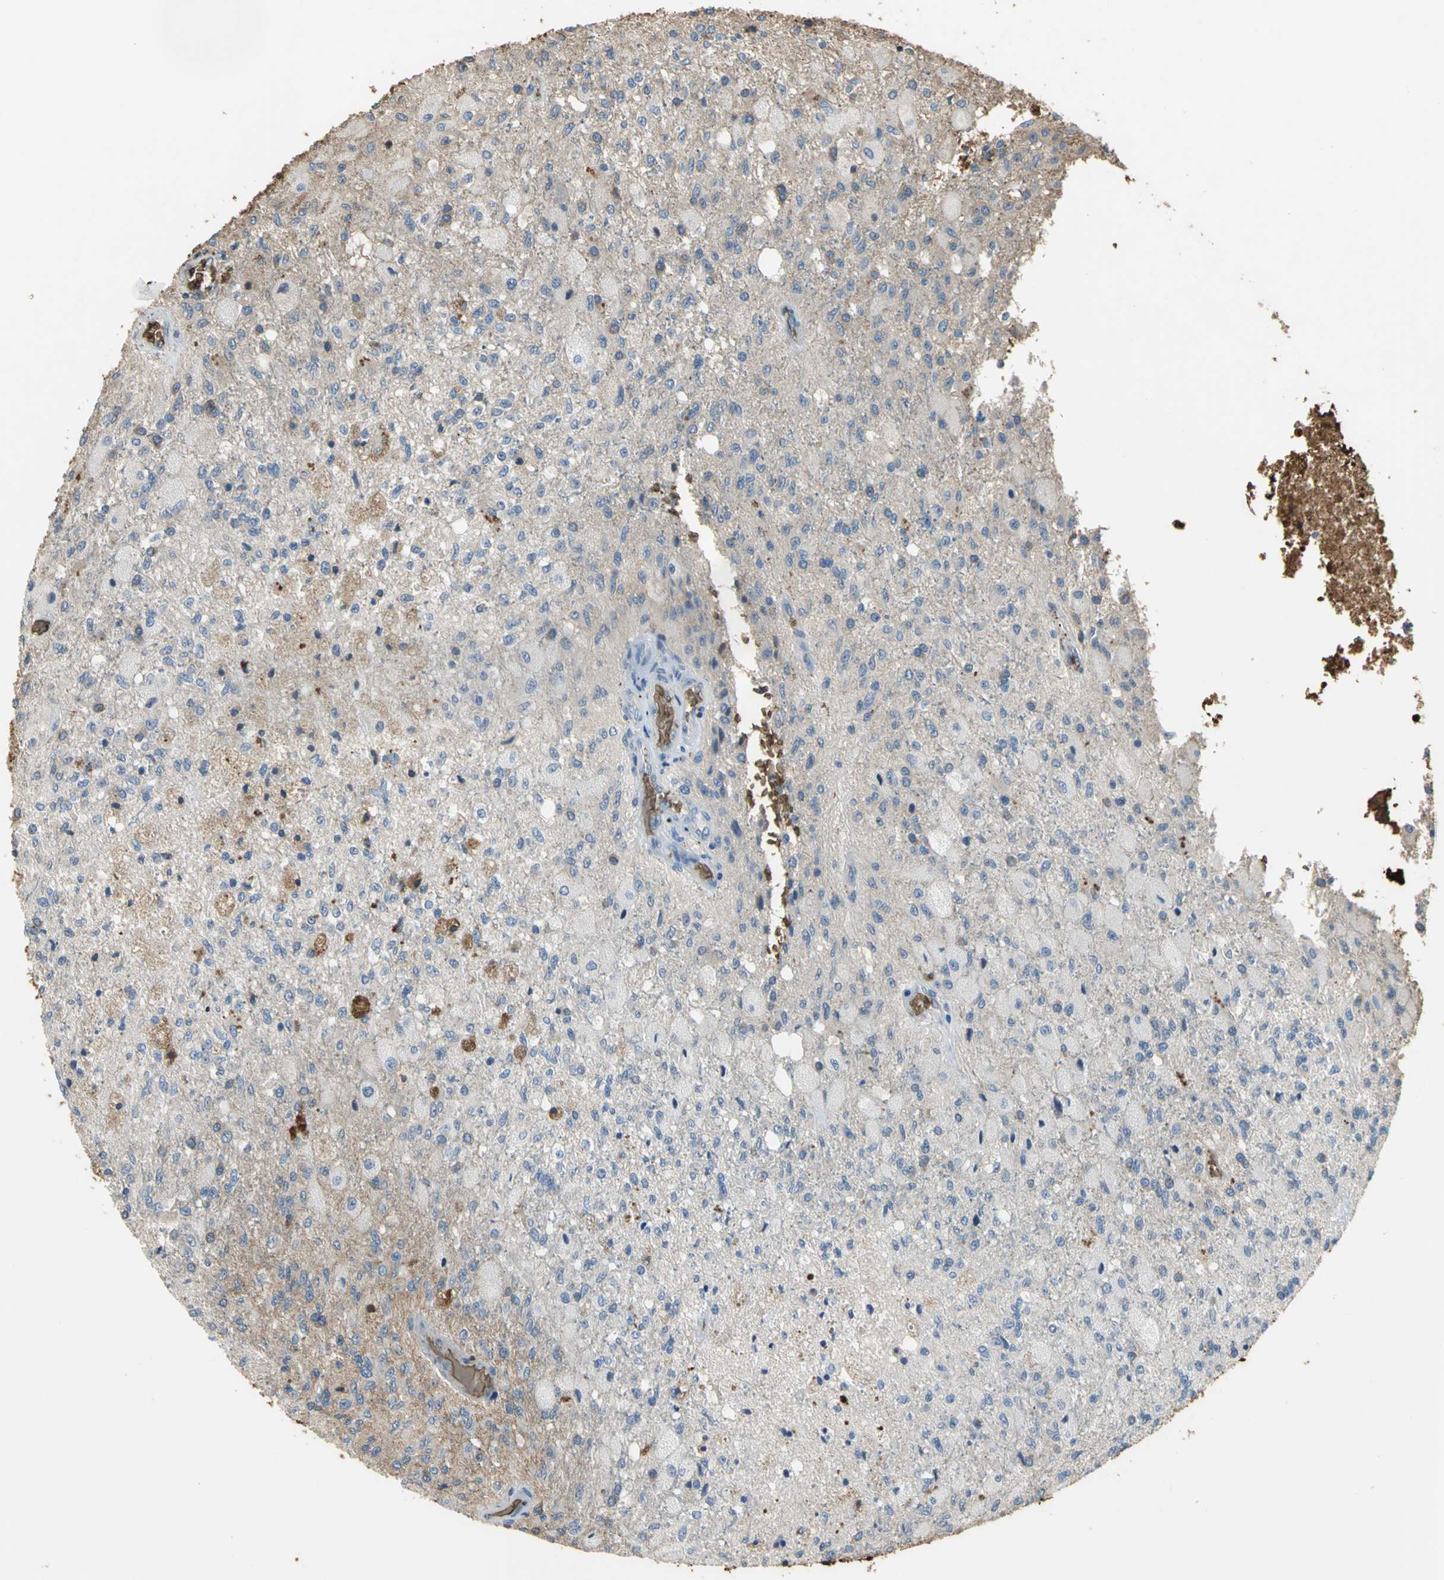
{"staining": {"intensity": "moderate", "quantity": "25%-75%", "location": "cytoplasmic/membranous"}, "tissue": "glioma", "cell_type": "Tumor cells", "image_type": "cancer", "snomed": [{"axis": "morphology", "description": "Normal tissue, NOS"}, {"axis": "morphology", "description": "Glioma, malignant, High grade"}, {"axis": "topography", "description": "Cerebral cortex"}], "caption": "This photomicrograph exhibits glioma stained with immunohistochemistry (IHC) to label a protein in brown. The cytoplasmic/membranous of tumor cells show moderate positivity for the protein. Nuclei are counter-stained blue.", "gene": "TREM1", "patient": {"sex": "male", "age": 77}}